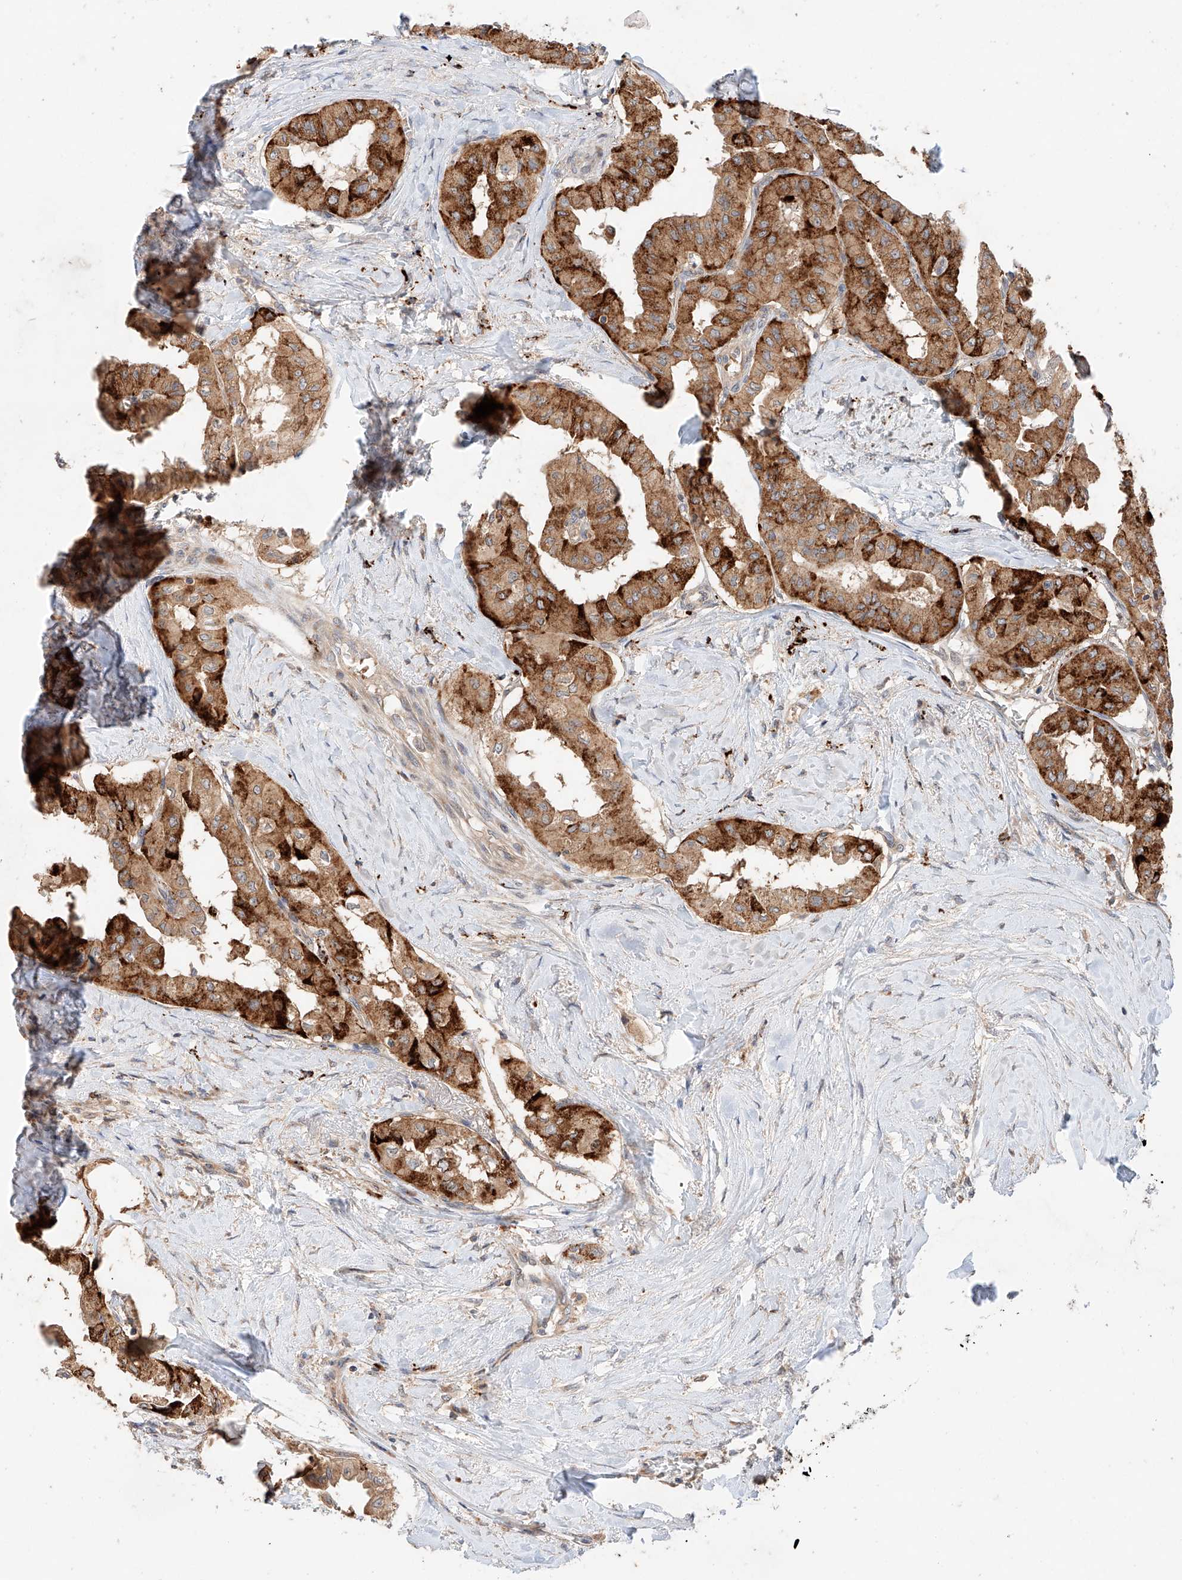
{"staining": {"intensity": "strong", "quantity": ">75%", "location": "cytoplasmic/membranous"}, "tissue": "thyroid cancer", "cell_type": "Tumor cells", "image_type": "cancer", "snomed": [{"axis": "morphology", "description": "Papillary adenocarcinoma, NOS"}, {"axis": "topography", "description": "Thyroid gland"}], "caption": "The histopathology image demonstrates a brown stain indicating the presence of a protein in the cytoplasmic/membranous of tumor cells in thyroid papillary adenocarcinoma. (brown staining indicates protein expression, while blue staining denotes nuclei).", "gene": "XPNPEP1", "patient": {"sex": "female", "age": 59}}